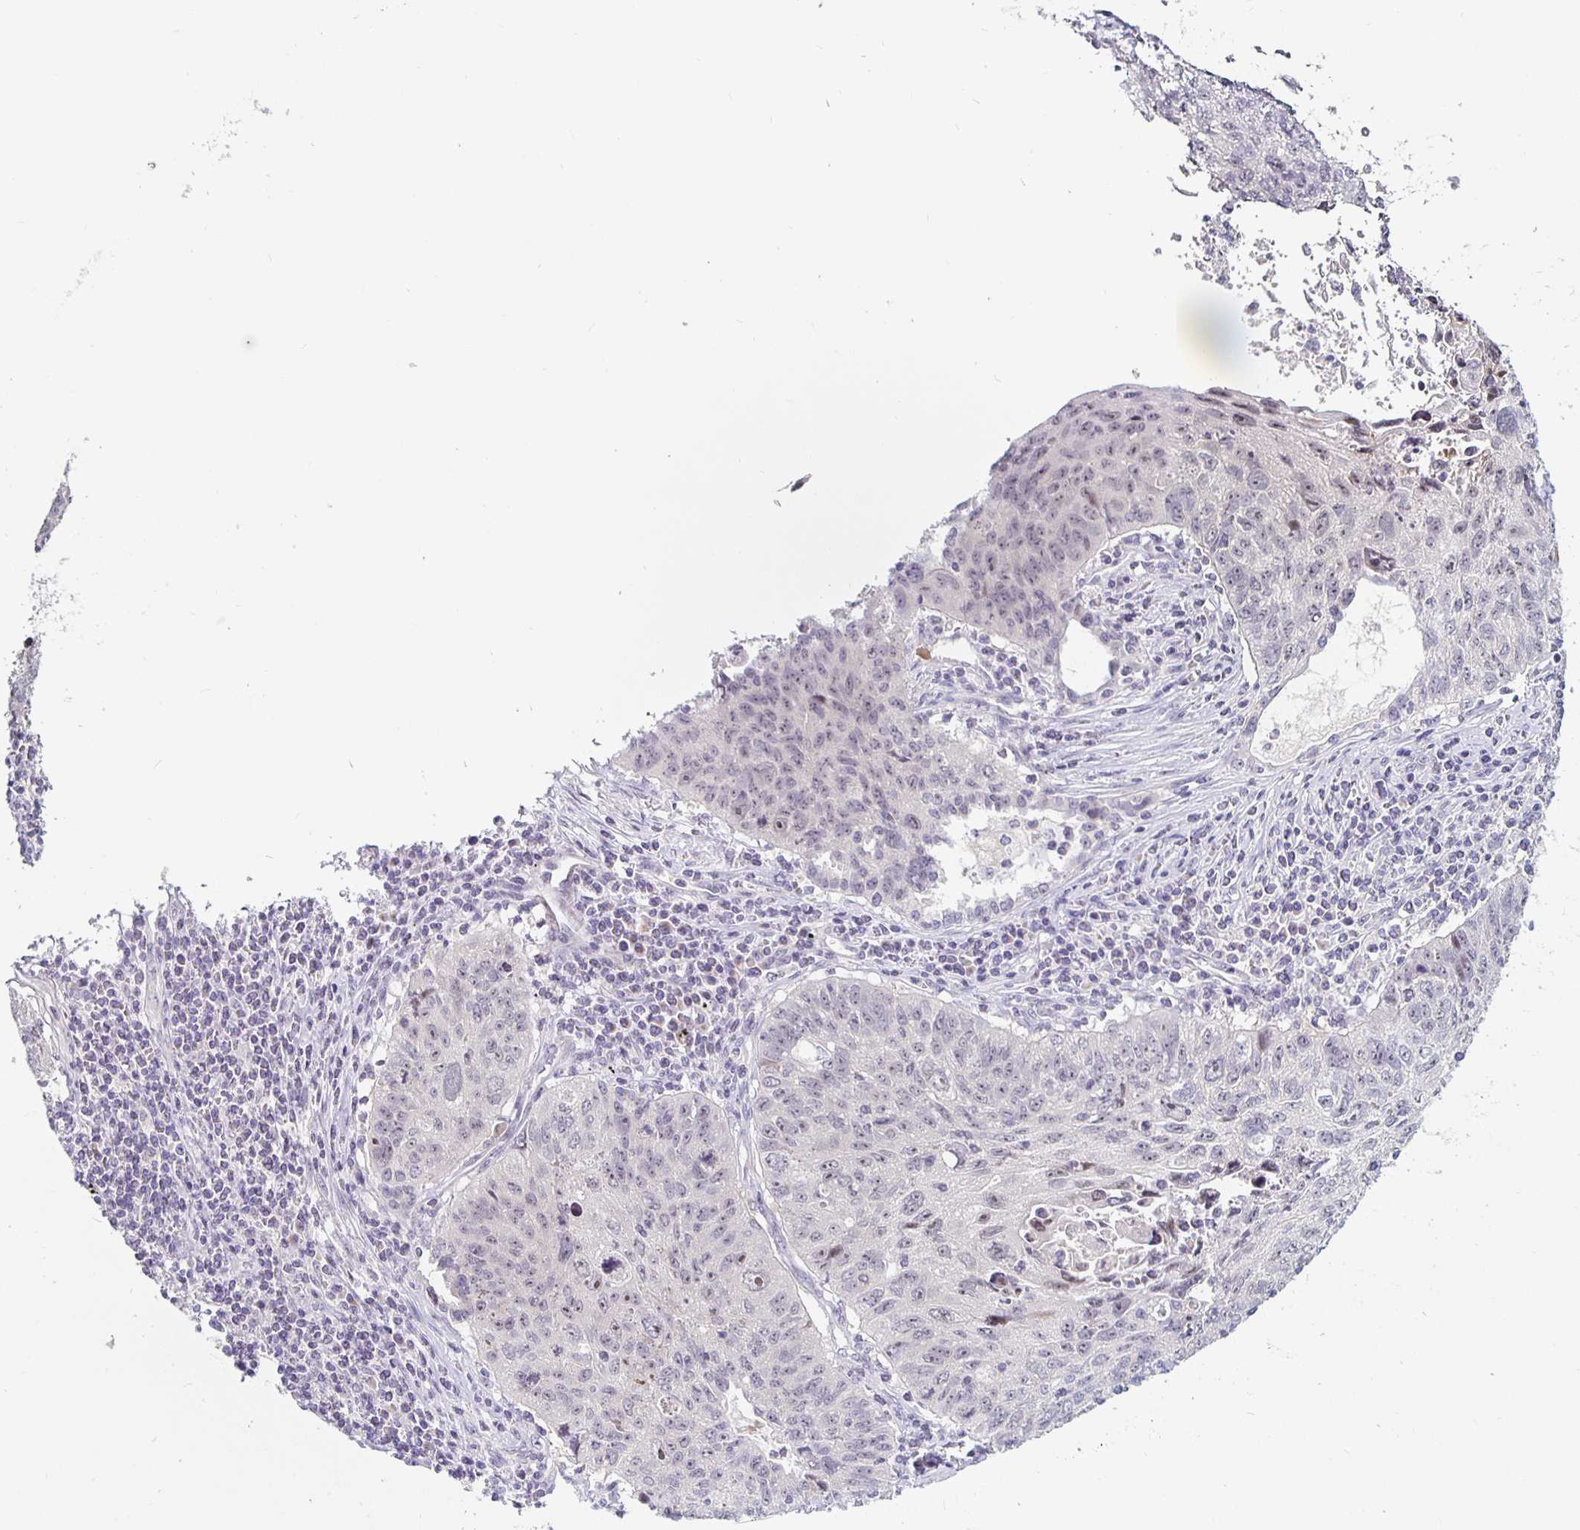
{"staining": {"intensity": "weak", "quantity": "25%-75%", "location": "nuclear"}, "tissue": "lung cancer", "cell_type": "Tumor cells", "image_type": "cancer", "snomed": [{"axis": "morphology", "description": "Normal morphology"}, {"axis": "morphology", "description": "Aneuploidy"}, {"axis": "morphology", "description": "Squamous cell carcinoma, NOS"}, {"axis": "topography", "description": "Lymph node"}, {"axis": "topography", "description": "Lung"}], "caption": "Human lung cancer (squamous cell carcinoma) stained for a protein (brown) shows weak nuclear positive staining in approximately 25%-75% of tumor cells.", "gene": "NUP85", "patient": {"sex": "female", "age": 76}}